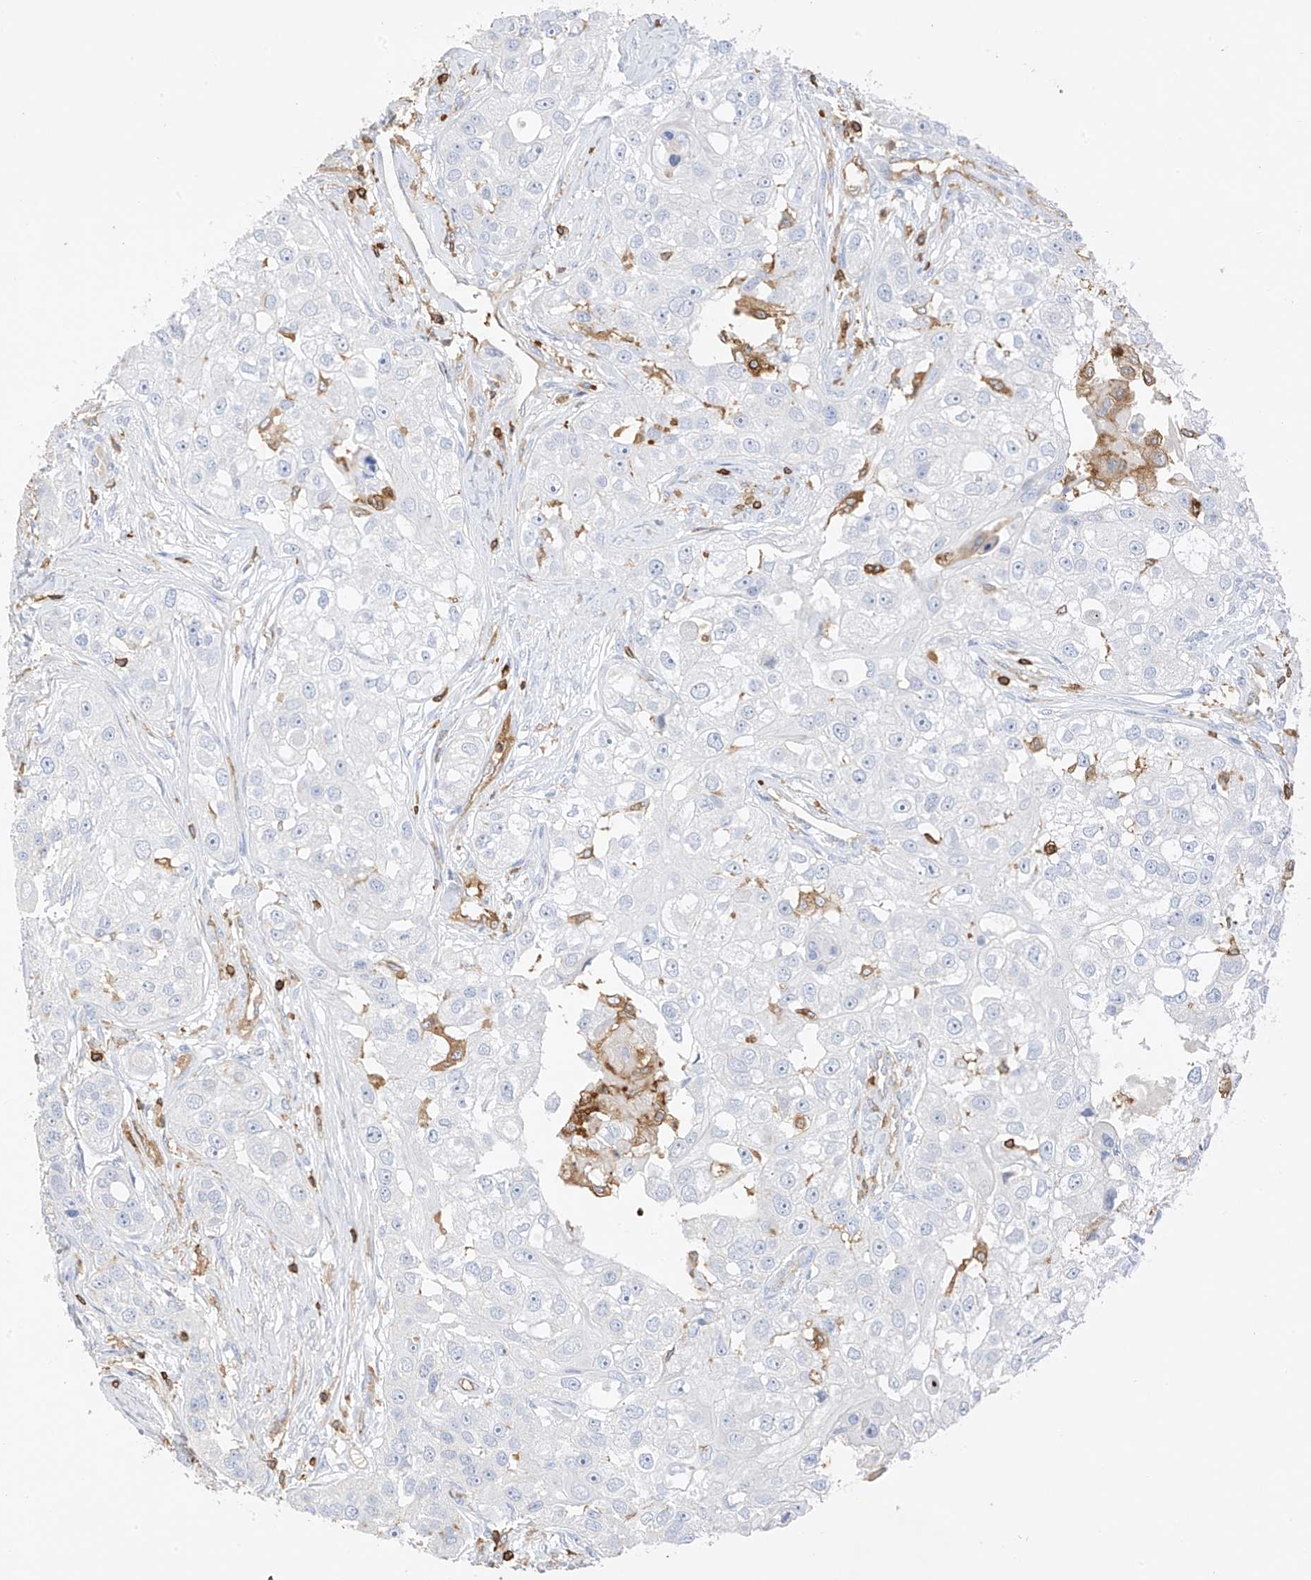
{"staining": {"intensity": "negative", "quantity": "none", "location": "none"}, "tissue": "head and neck cancer", "cell_type": "Tumor cells", "image_type": "cancer", "snomed": [{"axis": "morphology", "description": "Normal tissue, NOS"}, {"axis": "morphology", "description": "Squamous cell carcinoma, NOS"}, {"axis": "topography", "description": "Skeletal muscle"}, {"axis": "topography", "description": "Head-Neck"}], "caption": "High magnification brightfield microscopy of head and neck cancer (squamous cell carcinoma) stained with DAB (3,3'-diaminobenzidine) (brown) and counterstained with hematoxylin (blue): tumor cells show no significant expression. (DAB (3,3'-diaminobenzidine) immunohistochemistry, high magnification).", "gene": "ARHGAP25", "patient": {"sex": "male", "age": 51}}